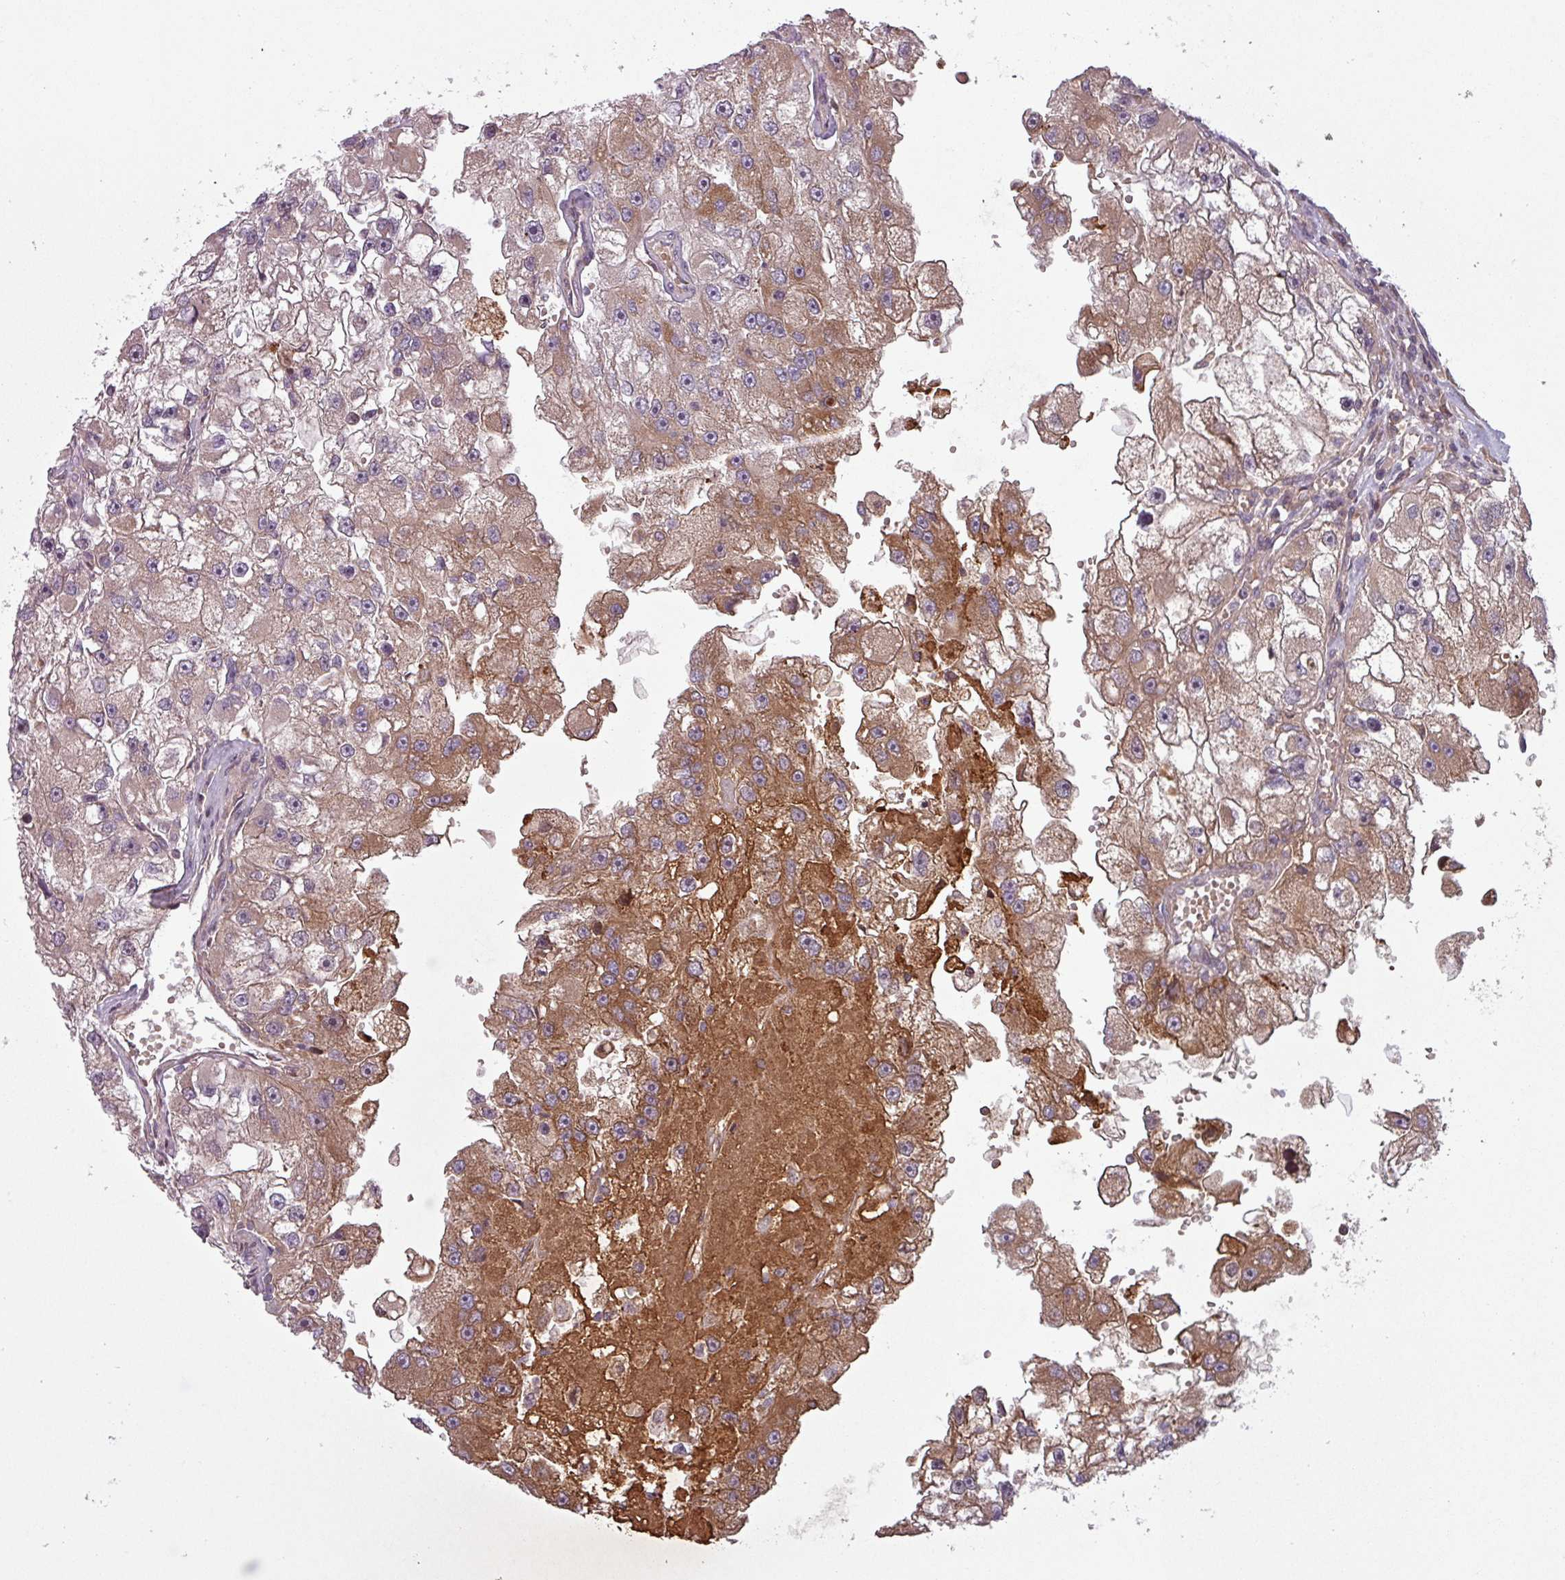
{"staining": {"intensity": "moderate", "quantity": "25%-75%", "location": "cytoplasmic/membranous"}, "tissue": "renal cancer", "cell_type": "Tumor cells", "image_type": "cancer", "snomed": [{"axis": "morphology", "description": "Adenocarcinoma, NOS"}, {"axis": "topography", "description": "Kidney"}], "caption": "An image of renal cancer (adenocarcinoma) stained for a protein shows moderate cytoplasmic/membranous brown staining in tumor cells.", "gene": "SNRNP25", "patient": {"sex": "male", "age": 63}}